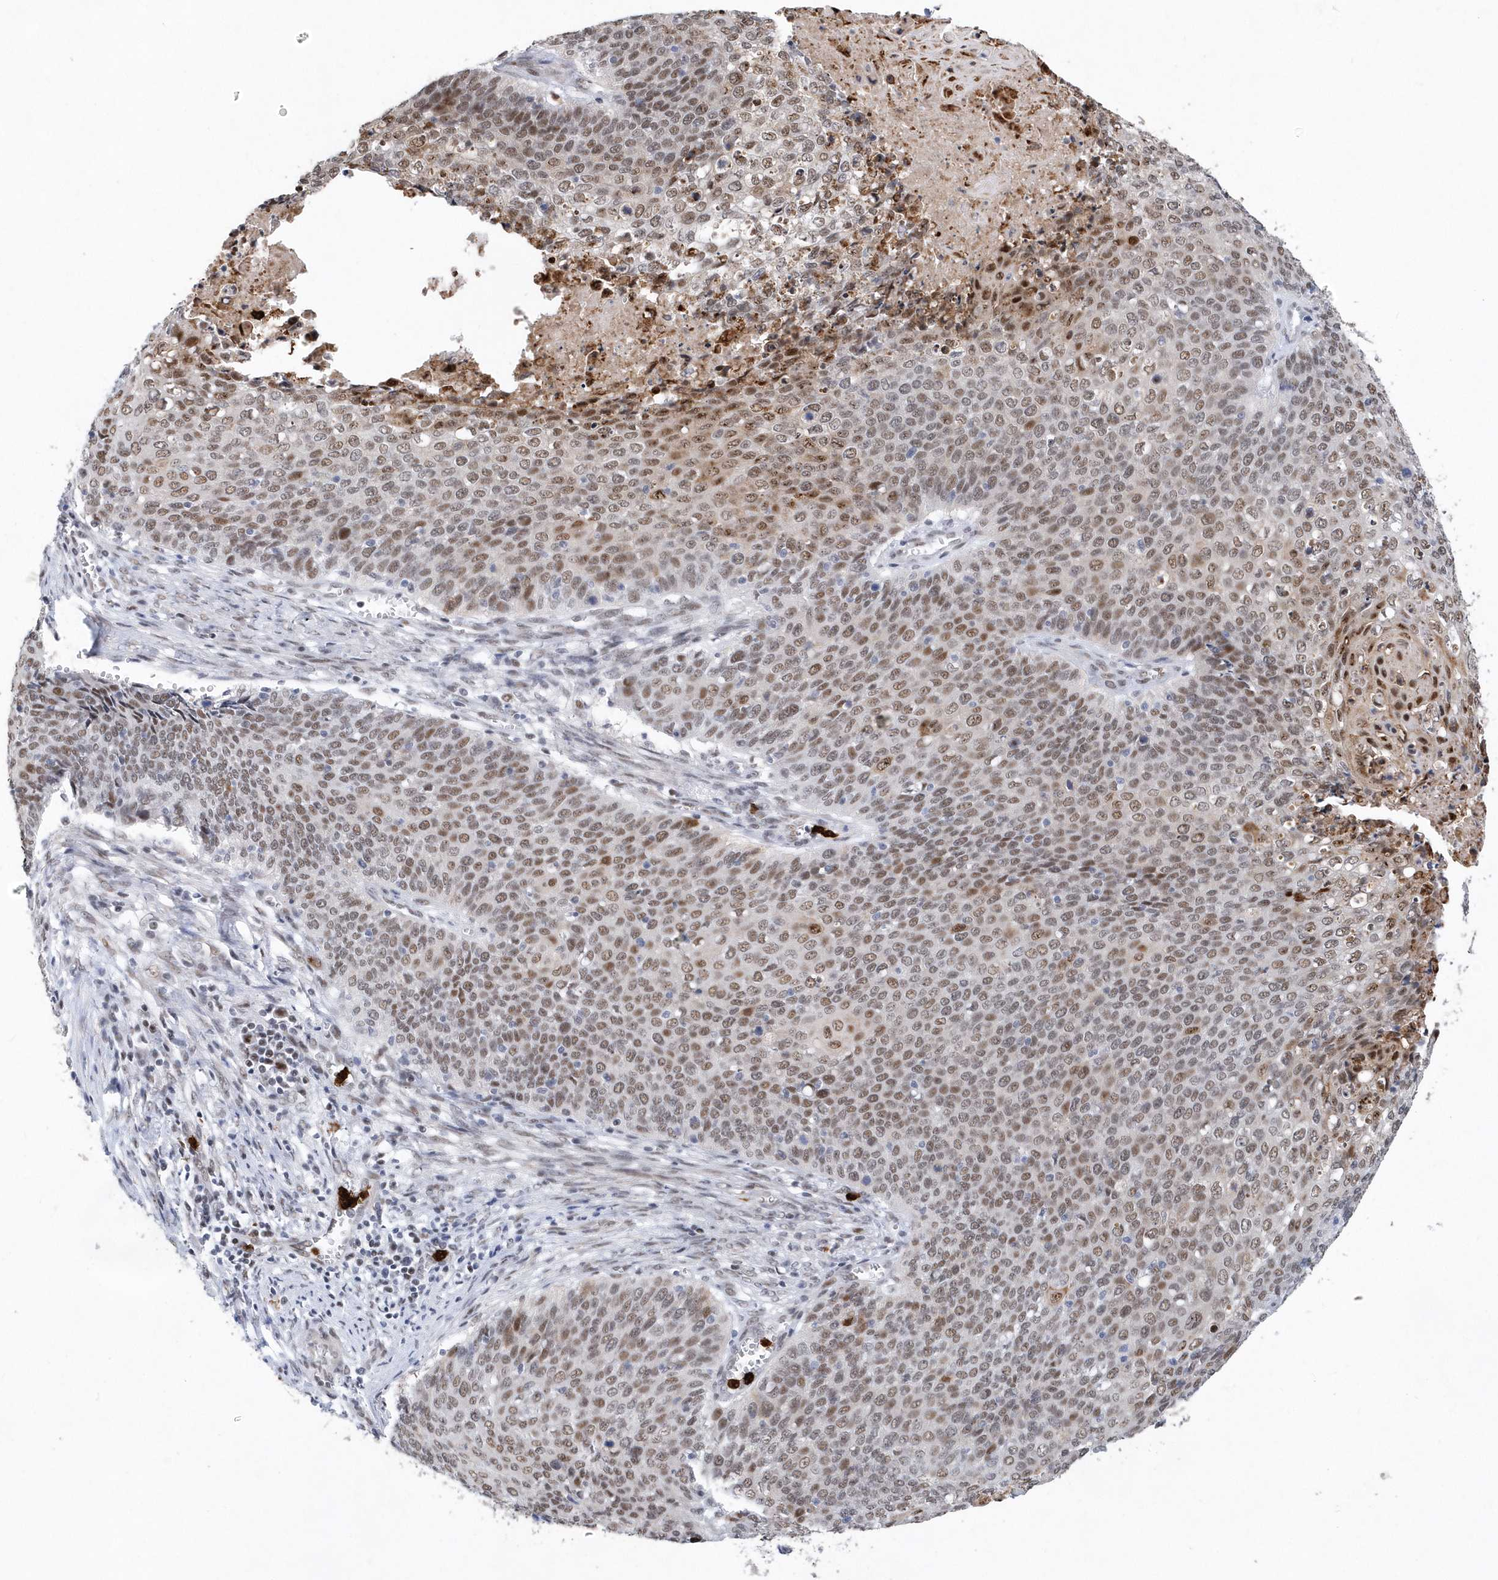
{"staining": {"intensity": "moderate", "quantity": ">75%", "location": "nuclear"}, "tissue": "cervical cancer", "cell_type": "Tumor cells", "image_type": "cancer", "snomed": [{"axis": "morphology", "description": "Squamous cell carcinoma, NOS"}, {"axis": "topography", "description": "Cervix"}], "caption": "A histopathology image of cervical squamous cell carcinoma stained for a protein reveals moderate nuclear brown staining in tumor cells.", "gene": "RPP30", "patient": {"sex": "female", "age": 39}}